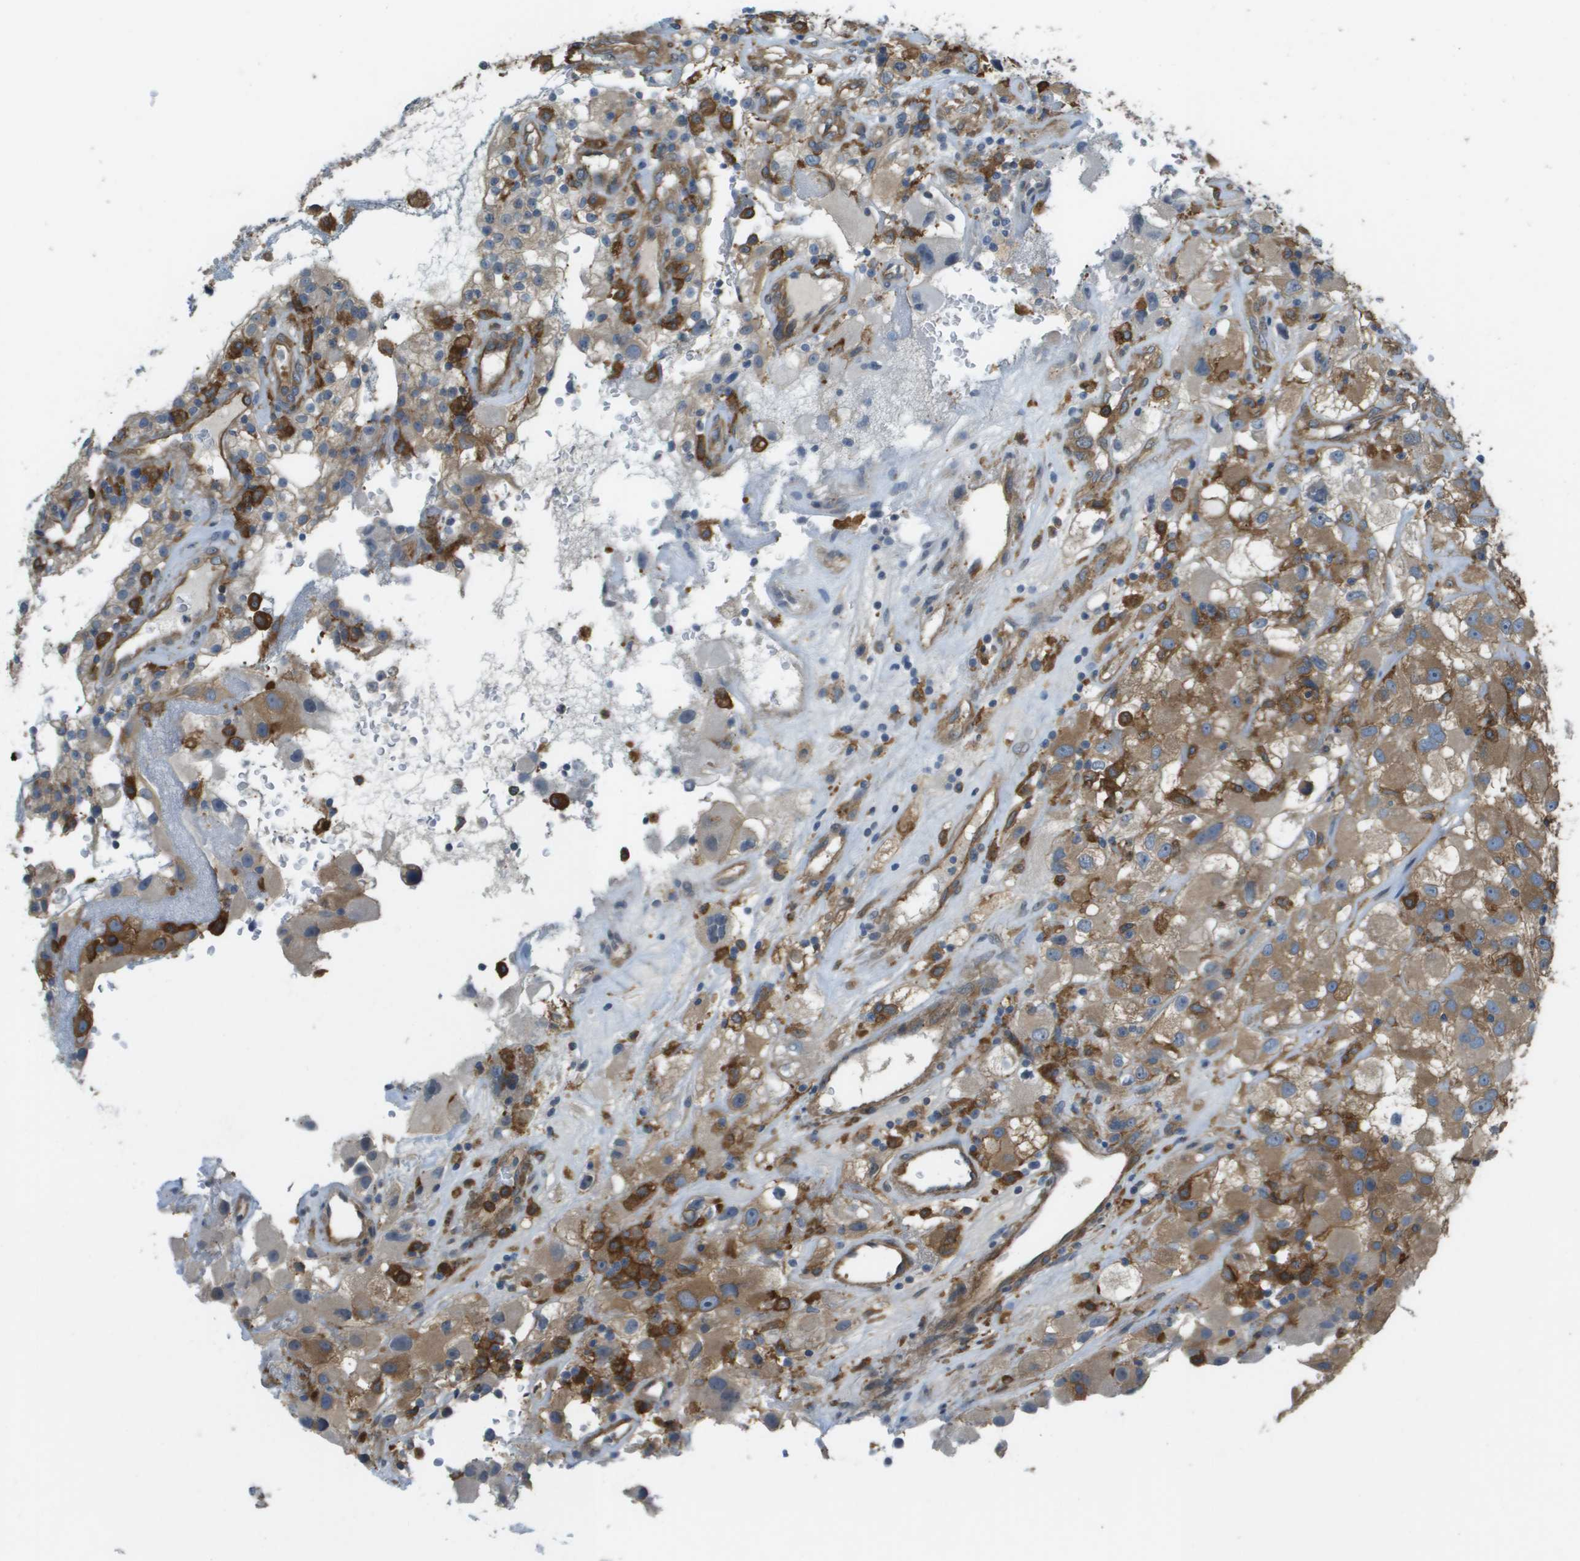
{"staining": {"intensity": "moderate", "quantity": ">75%", "location": "cytoplasmic/membranous"}, "tissue": "renal cancer", "cell_type": "Tumor cells", "image_type": "cancer", "snomed": [{"axis": "morphology", "description": "Adenocarcinoma, NOS"}, {"axis": "topography", "description": "Kidney"}], "caption": "High-power microscopy captured an immunohistochemistry image of renal cancer (adenocarcinoma), revealing moderate cytoplasmic/membranous staining in about >75% of tumor cells. (IHC, brightfield microscopy, high magnification).", "gene": "CORO1B", "patient": {"sex": "female", "age": 52}}